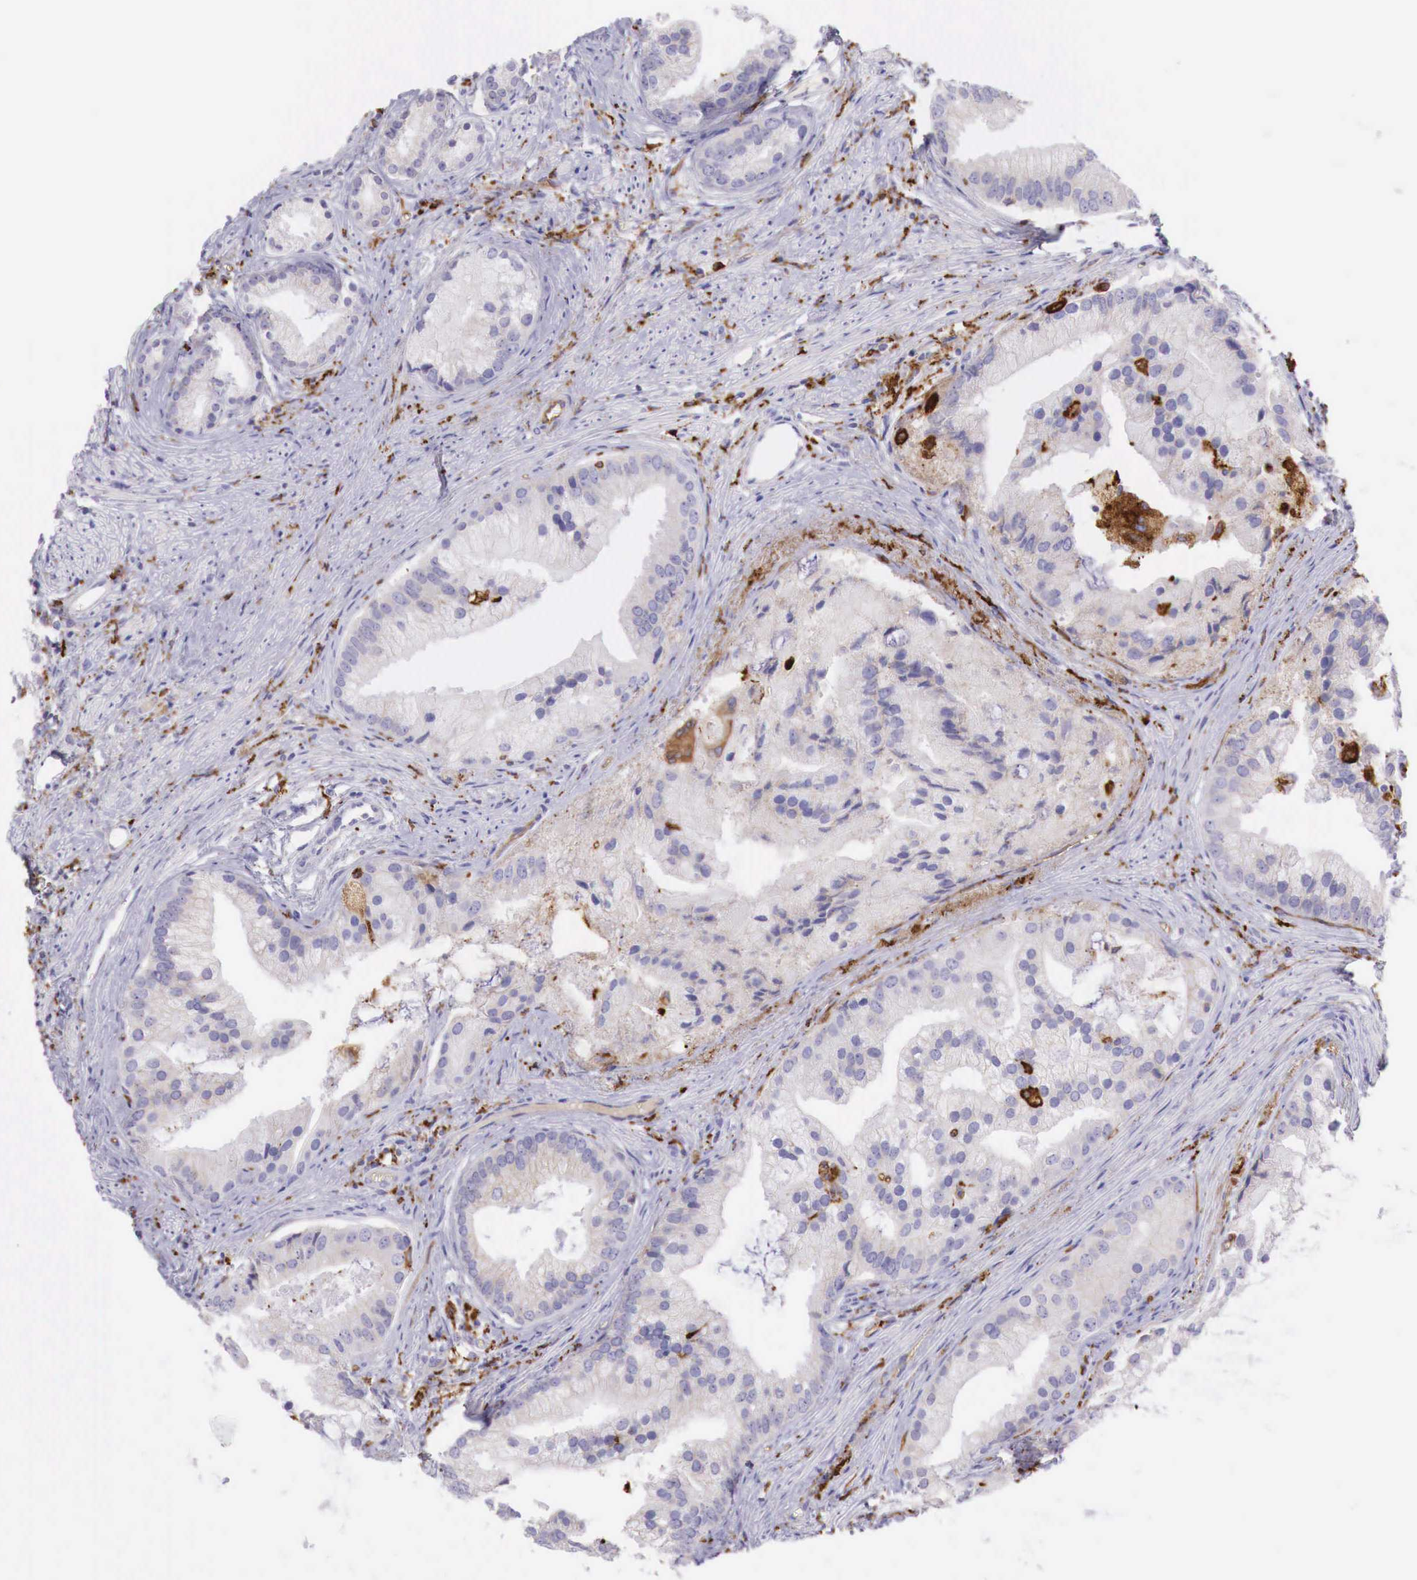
{"staining": {"intensity": "negative", "quantity": "none", "location": "none"}, "tissue": "prostate cancer", "cell_type": "Tumor cells", "image_type": "cancer", "snomed": [{"axis": "morphology", "description": "Adenocarcinoma, Low grade"}, {"axis": "topography", "description": "Prostate"}], "caption": "Micrograph shows no significant protein expression in tumor cells of prostate cancer. (Stains: DAB immunohistochemistry with hematoxylin counter stain, Microscopy: brightfield microscopy at high magnification).", "gene": "MSR1", "patient": {"sex": "male", "age": 71}}